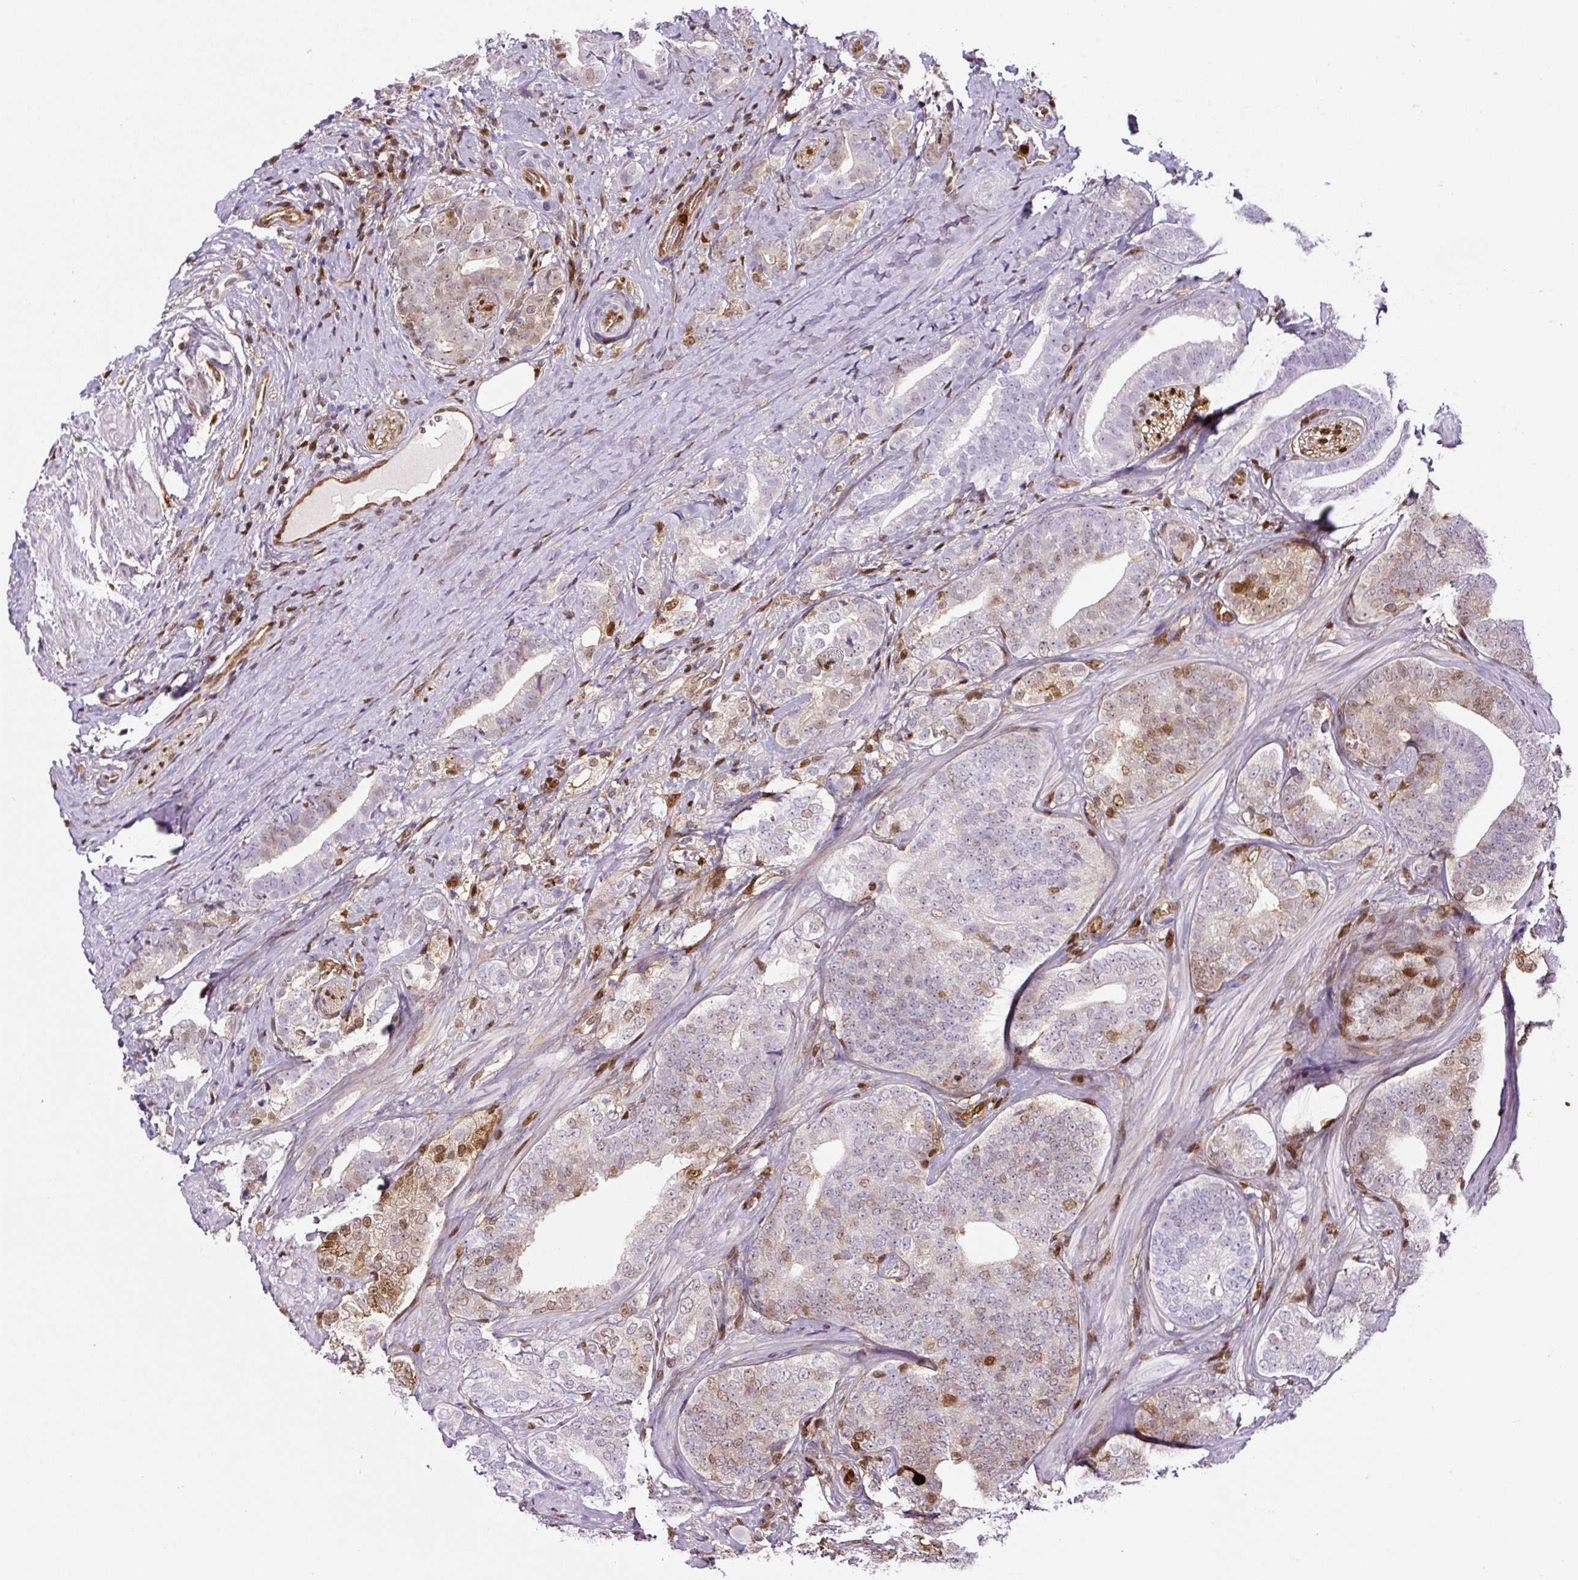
{"staining": {"intensity": "moderate", "quantity": "<25%", "location": "nuclear"}, "tissue": "prostate cancer", "cell_type": "Tumor cells", "image_type": "cancer", "snomed": [{"axis": "morphology", "description": "Adenocarcinoma, High grade"}, {"axis": "topography", "description": "Prostate"}], "caption": "Protein expression analysis of human prostate cancer (adenocarcinoma (high-grade)) reveals moderate nuclear expression in about <25% of tumor cells.", "gene": "ANXA1", "patient": {"sex": "male", "age": 72}}